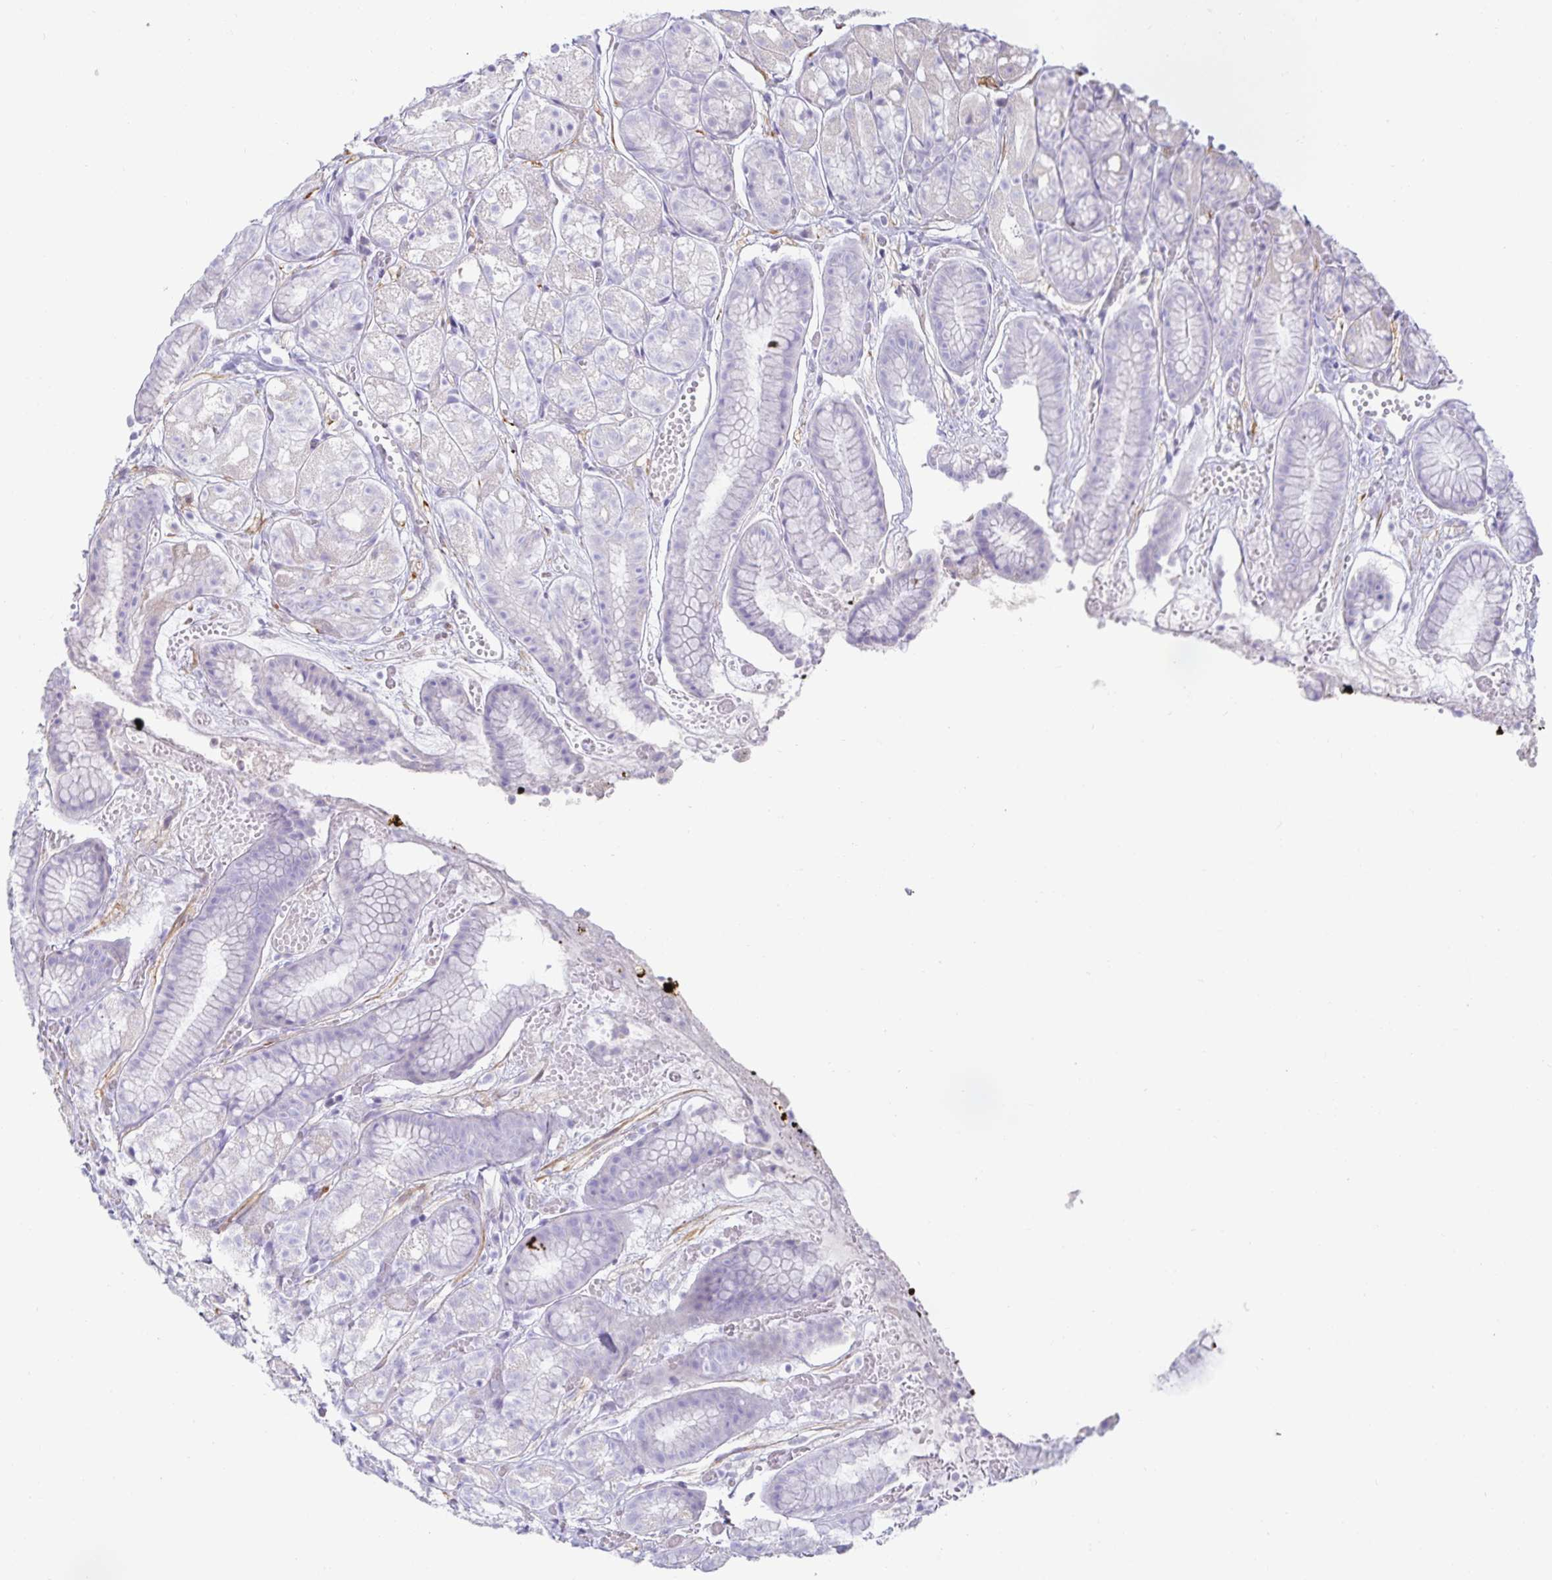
{"staining": {"intensity": "negative", "quantity": "none", "location": "none"}, "tissue": "stomach", "cell_type": "Glandular cells", "image_type": "normal", "snomed": [{"axis": "morphology", "description": "Normal tissue, NOS"}, {"axis": "topography", "description": "Smooth muscle"}, {"axis": "topography", "description": "Stomach"}], "caption": "Stomach was stained to show a protein in brown. There is no significant positivity in glandular cells.", "gene": "SPAG4", "patient": {"sex": "male", "age": 70}}